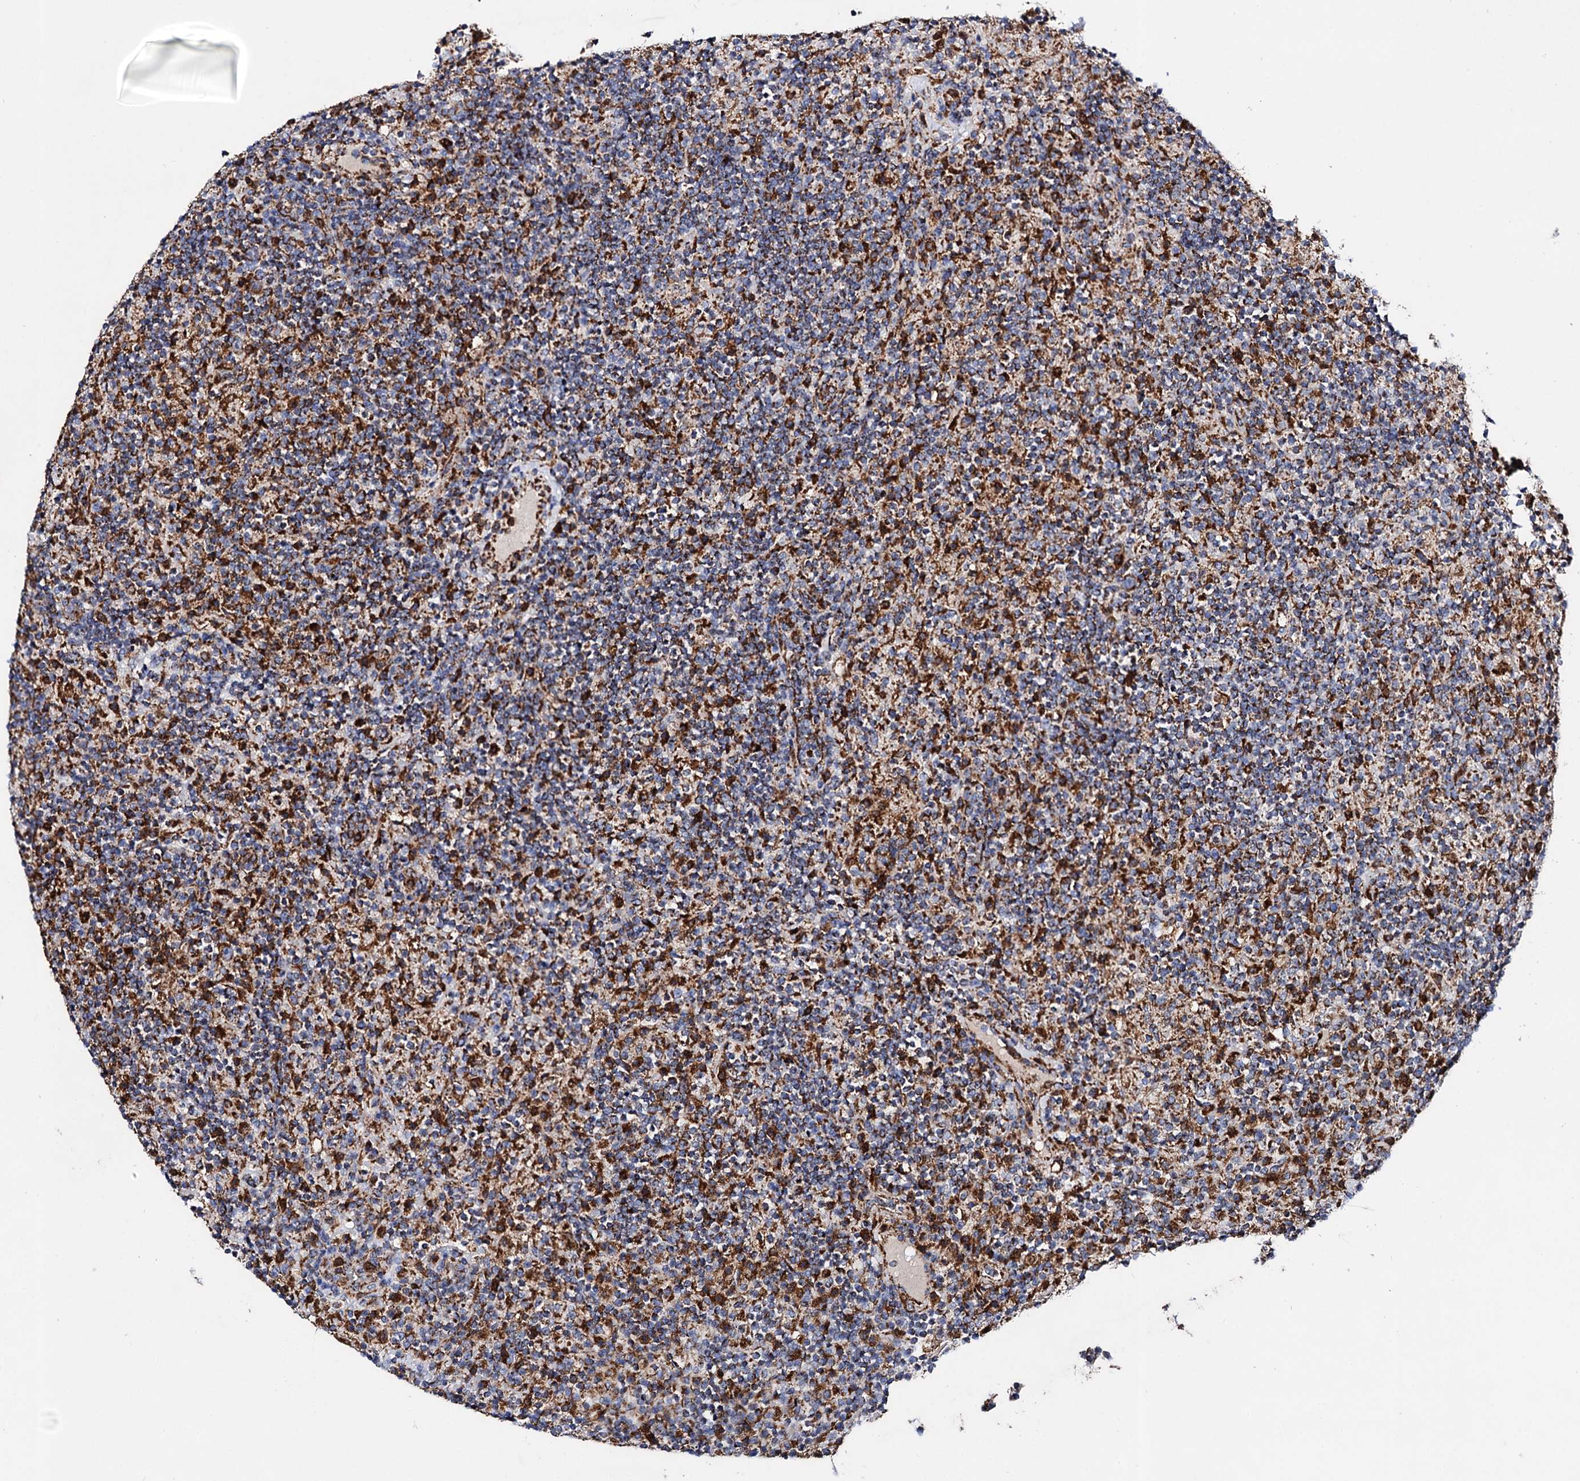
{"staining": {"intensity": "moderate", "quantity": ">75%", "location": "cytoplasmic/membranous"}, "tissue": "lymphoma", "cell_type": "Tumor cells", "image_type": "cancer", "snomed": [{"axis": "morphology", "description": "Hodgkin's disease, NOS"}, {"axis": "topography", "description": "Lymph node"}], "caption": "Immunohistochemical staining of human Hodgkin's disease exhibits medium levels of moderate cytoplasmic/membranous protein positivity in approximately >75% of tumor cells. Using DAB (3,3'-diaminobenzidine) (brown) and hematoxylin (blue) stains, captured at high magnification using brightfield microscopy.", "gene": "ACAD9", "patient": {"sex": "male", "age": 70}}